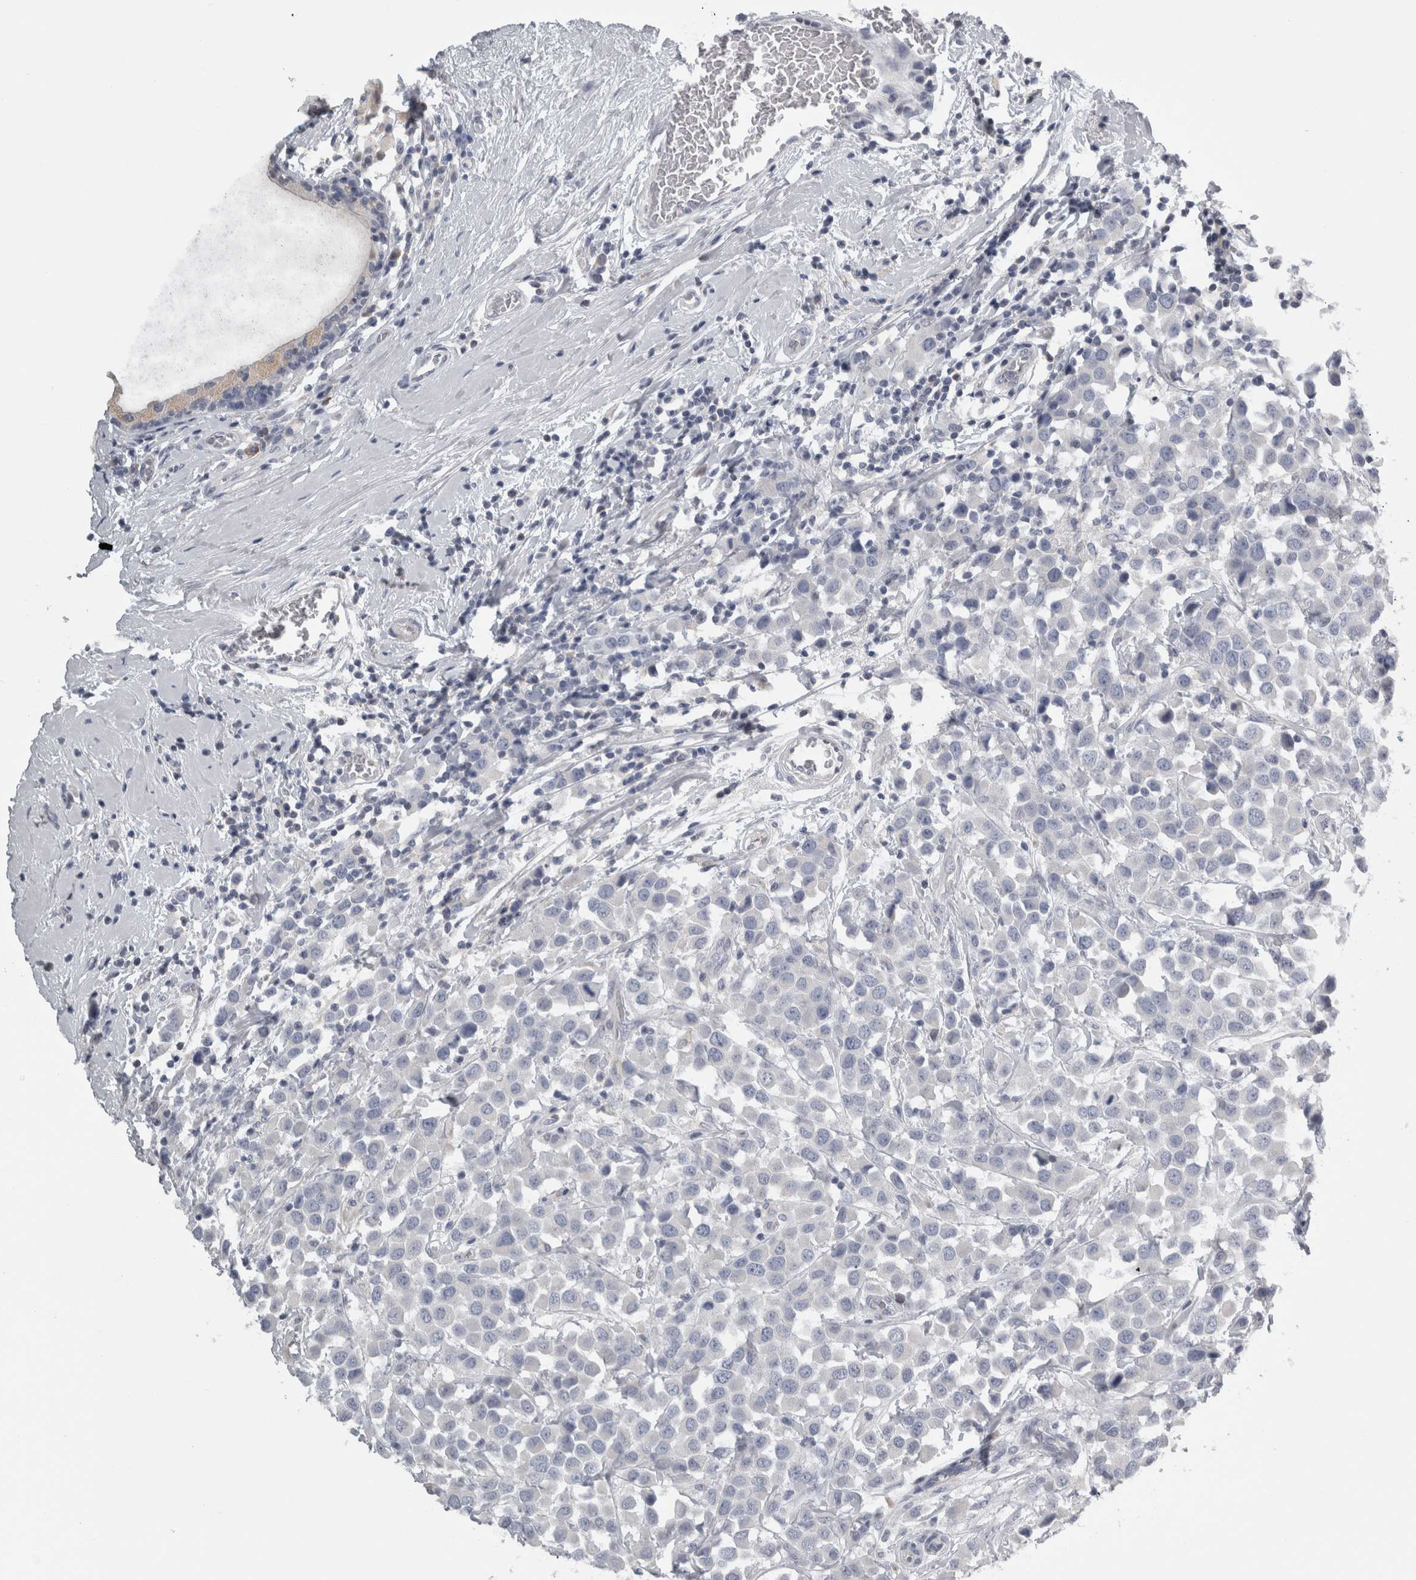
{"staining": {"intensity": "negative", "quantity": "none", "location": "none"}, "tissue": "breast cancer", "cell_type": "Tumor cells", "image_type": "cancer", "snomed": [{"axis": "morphology", "description": "Duct carcinoma"}, {"axis": "topography", "description": "Breast"}], "caption": "Immunohistochemistry histopathology image of human breast infiltrating ductal carcinoma stained for a protein (brown), which shows no staining in tumor cells. (DAB IHC visualized using brightfield microscopy, high magnification).", "gene": "TCAP", "patient": {"sex": "female", "age": 61}}